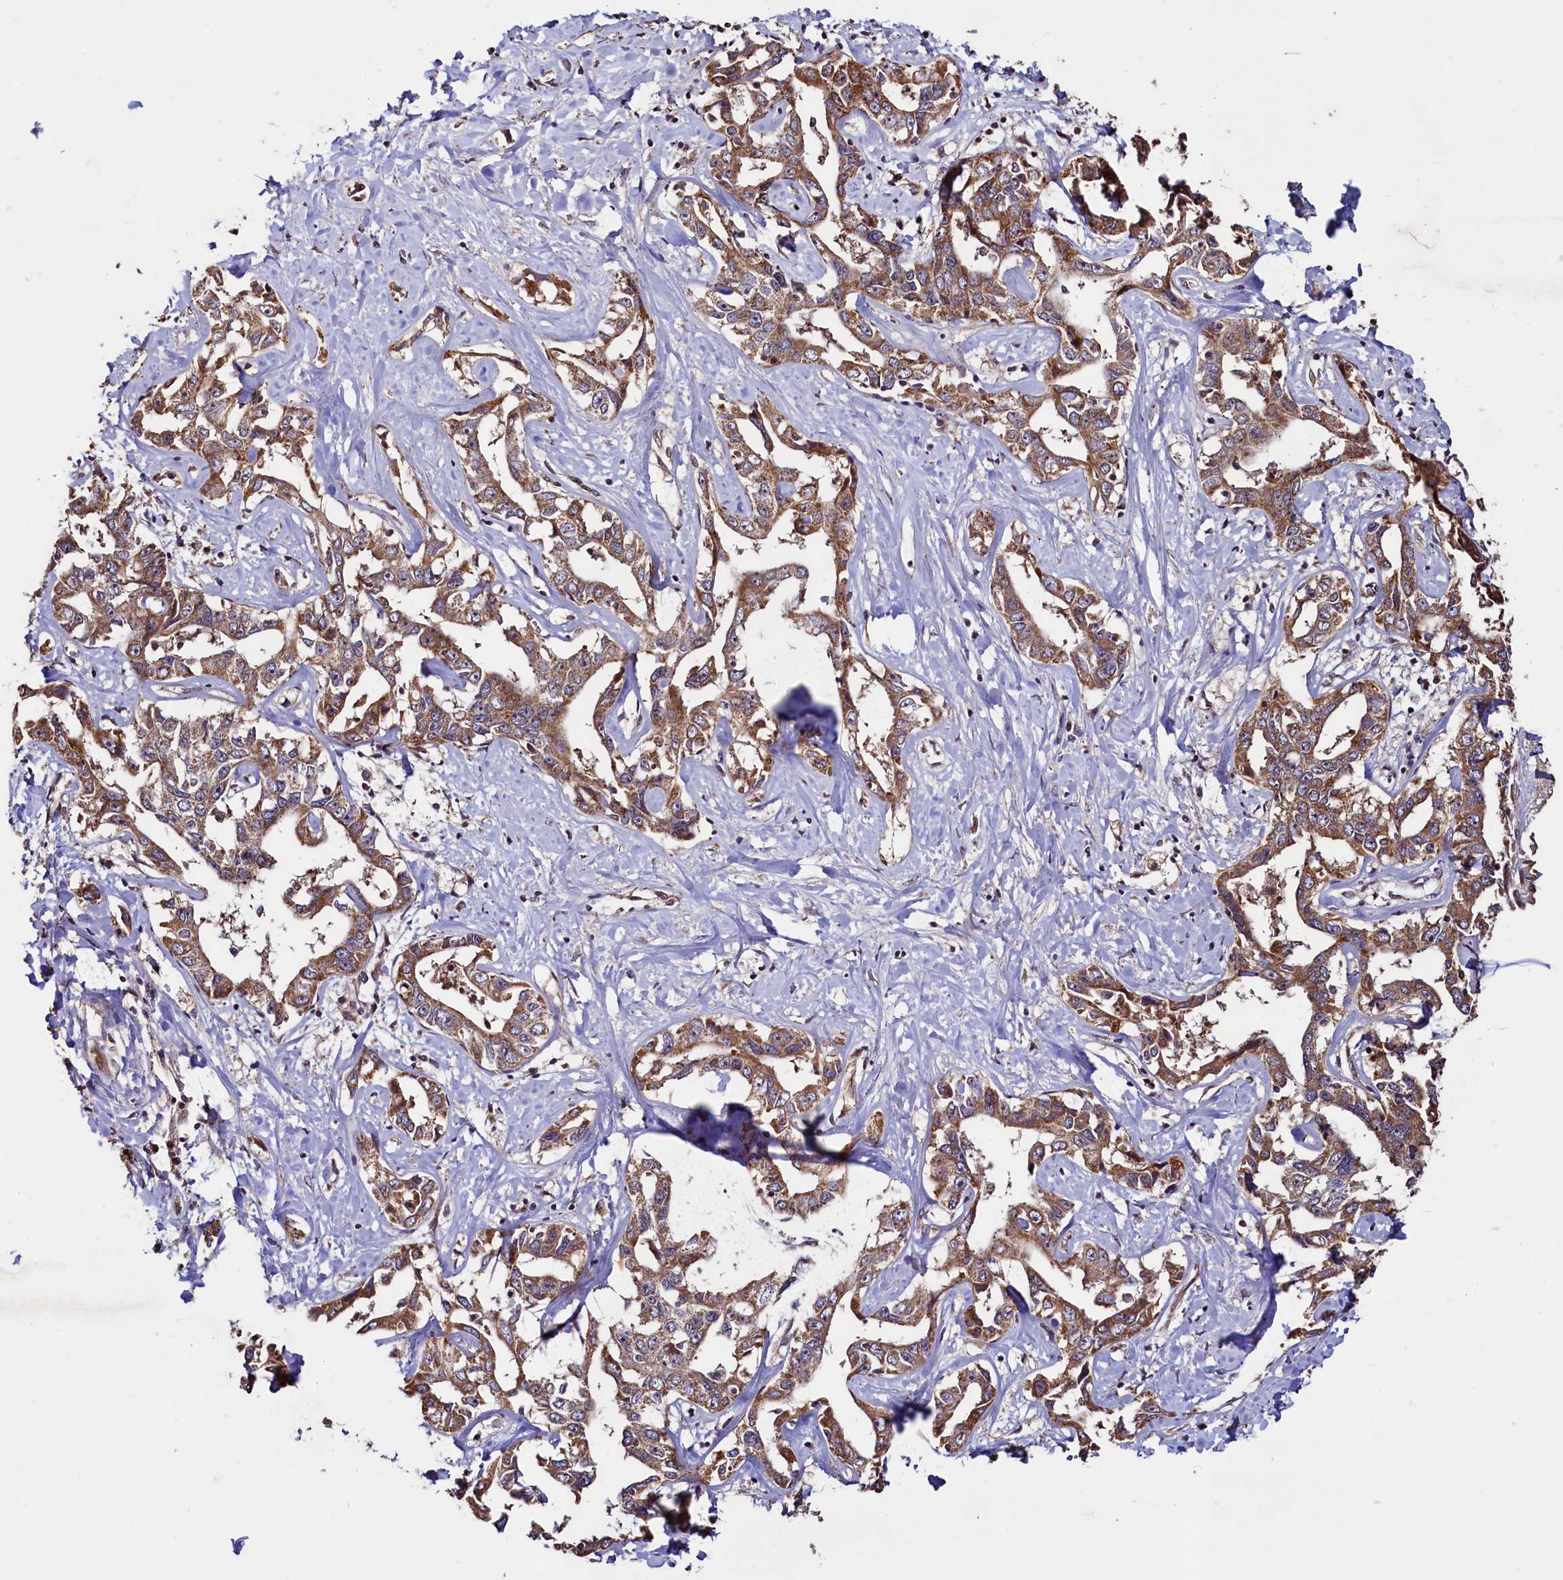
{"staining": {"intensity": "moderate", "quantity": ">75%", "location": "cytoplasmic/membranous"}, "tissue": "liver cancer", "cell_type": "Tumor cells", "image_type": "cancer", "snomed": [{"axis": "morphology", "description": "Cholangiocarcinoma"}, {"axis": "topography", "description": "Liver"}], "caption": "Liver cancer (cholangiocarcinoma) was stained to show a protein in brown. There is medium levels of moderate cytoplasmic/membranous positivity in approximately >75% of tumor cells.", "gene": "RBFA", "patient": {"sex": "male", "age": 59}}